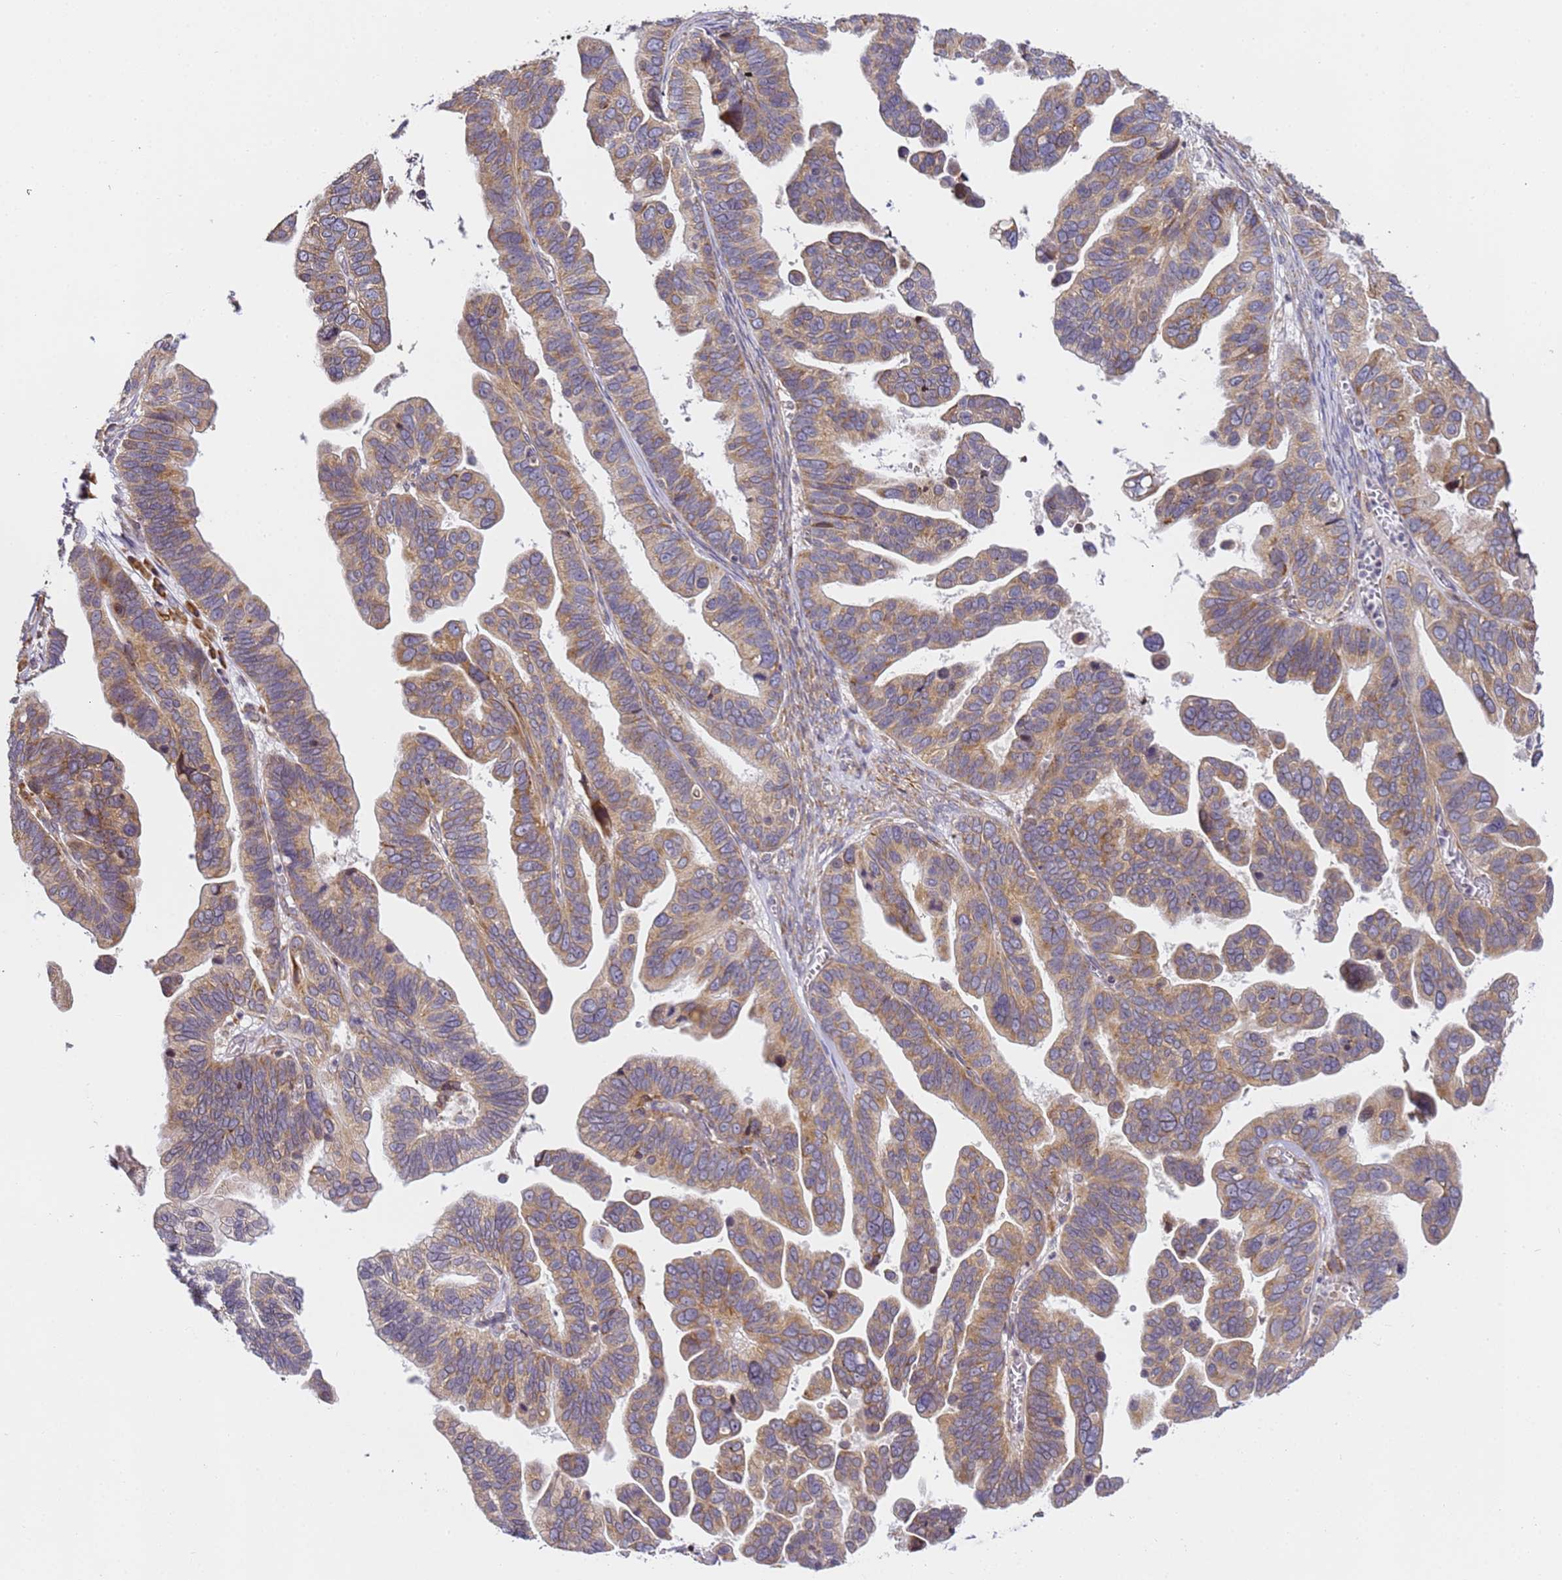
{"staining": {"intensity": "moderate", "quantity": ">75%", "location": "cytoplasmic/membranous"}, "tissue": "ovarian cancer", "cell_type": "Tumor cells", "image_type": "cancer", "snomed": [{"axis": "morphology", "description": "Cystadenocarcinoma, serous, NOS"}, {"axis": "topography", "description": "Ovary"}], "caption": "The image displays staining of serous cystadenocarcinoma (ovarian), revealing moderate cytoplasmic/membranous protein expression (brown color) within tumor cells.", "gene": "RPL13A", "patient": {"sex": "female", "age": 56}}